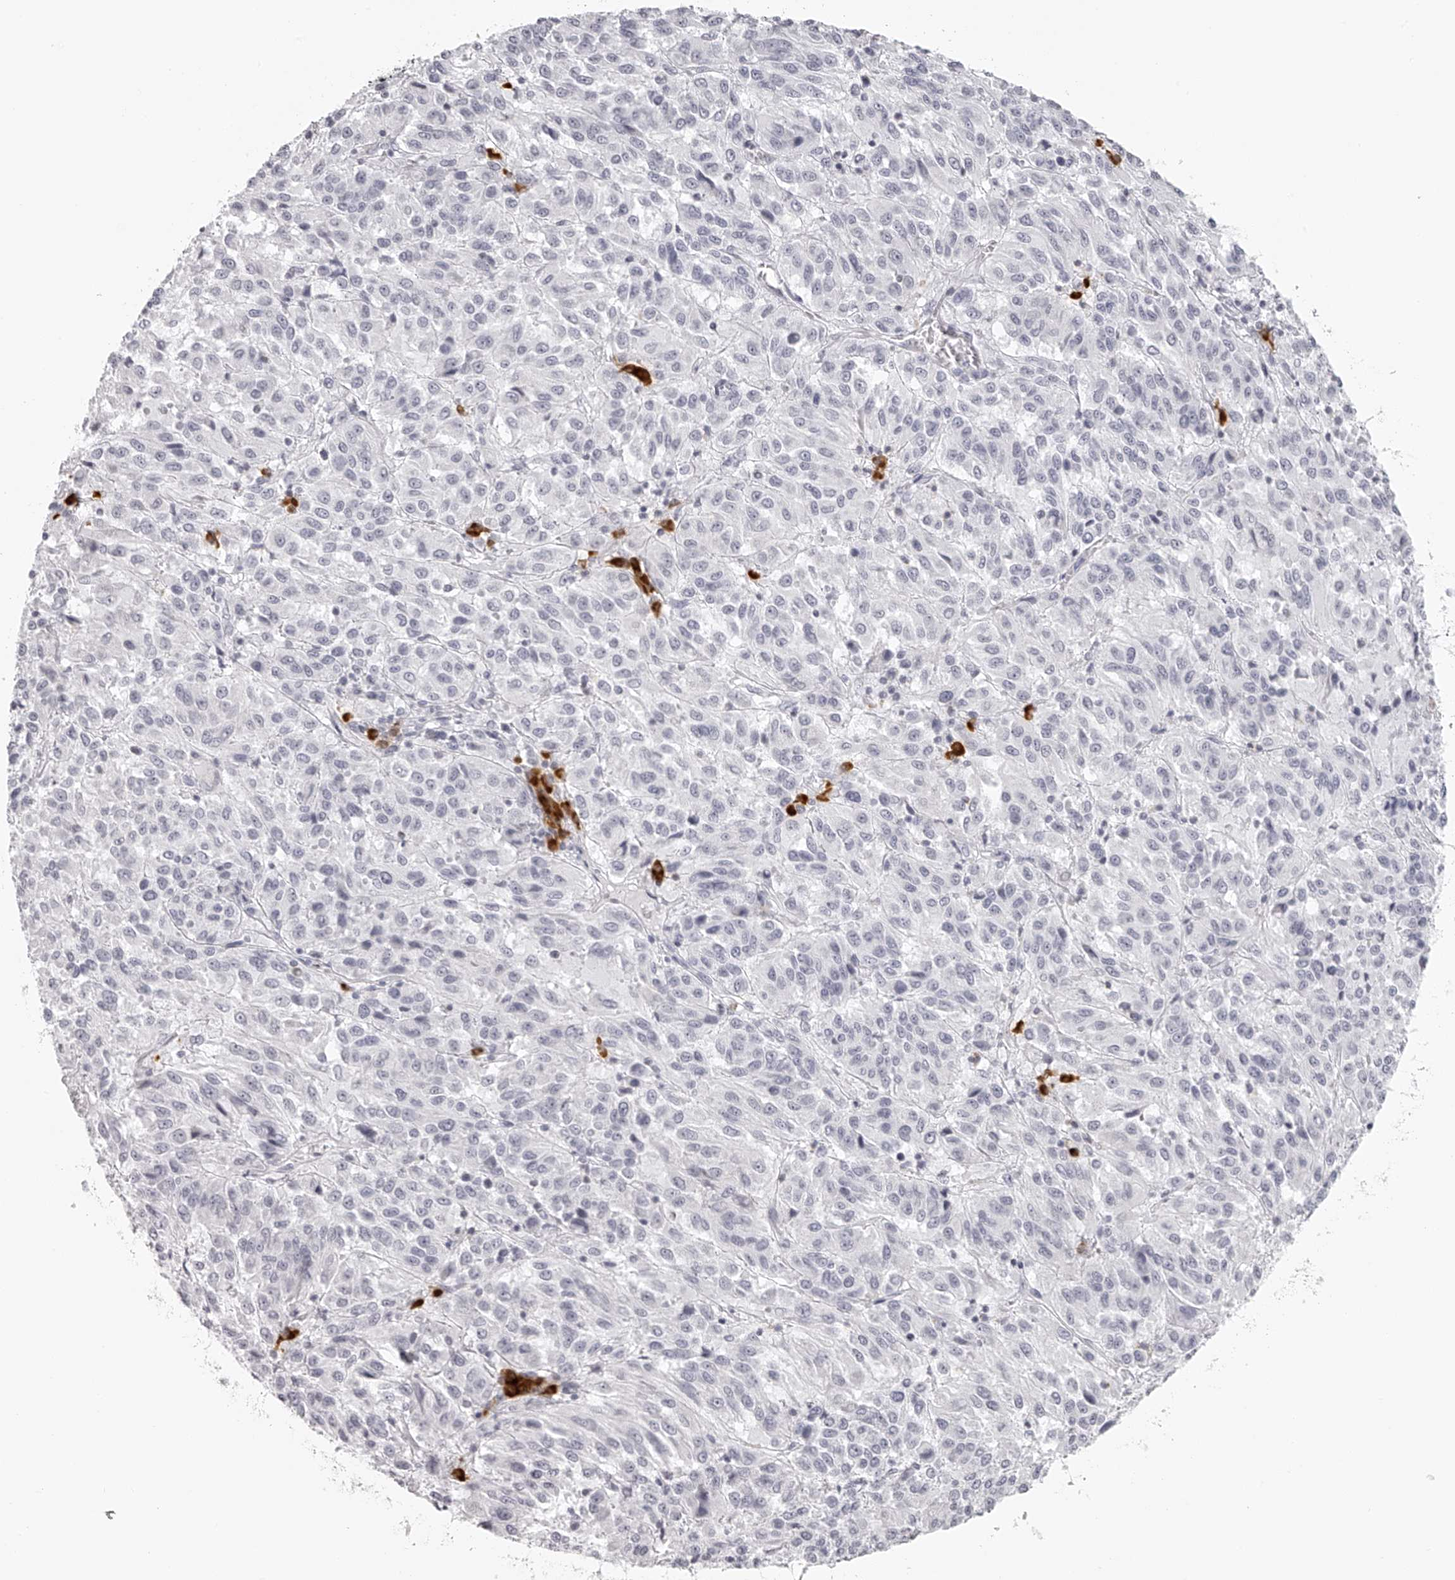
{"staining": {"intensity": "negative", "quantity": "none", "location": "none"}, "tissue": "melanoma", "cell_type": "Tumor cells", "image_type": "cancer", "snomed": [{"axis": "morphology", "description": "Malignant melanoma, Metastatic site"}, {"axis": "topography", "description": "Lung"}], "caption": "Image shows no protein positivity in tumor cells of melanoma tissue.", "gene": "SEC11C", "patient": {"sex": "male", "age": 64}}